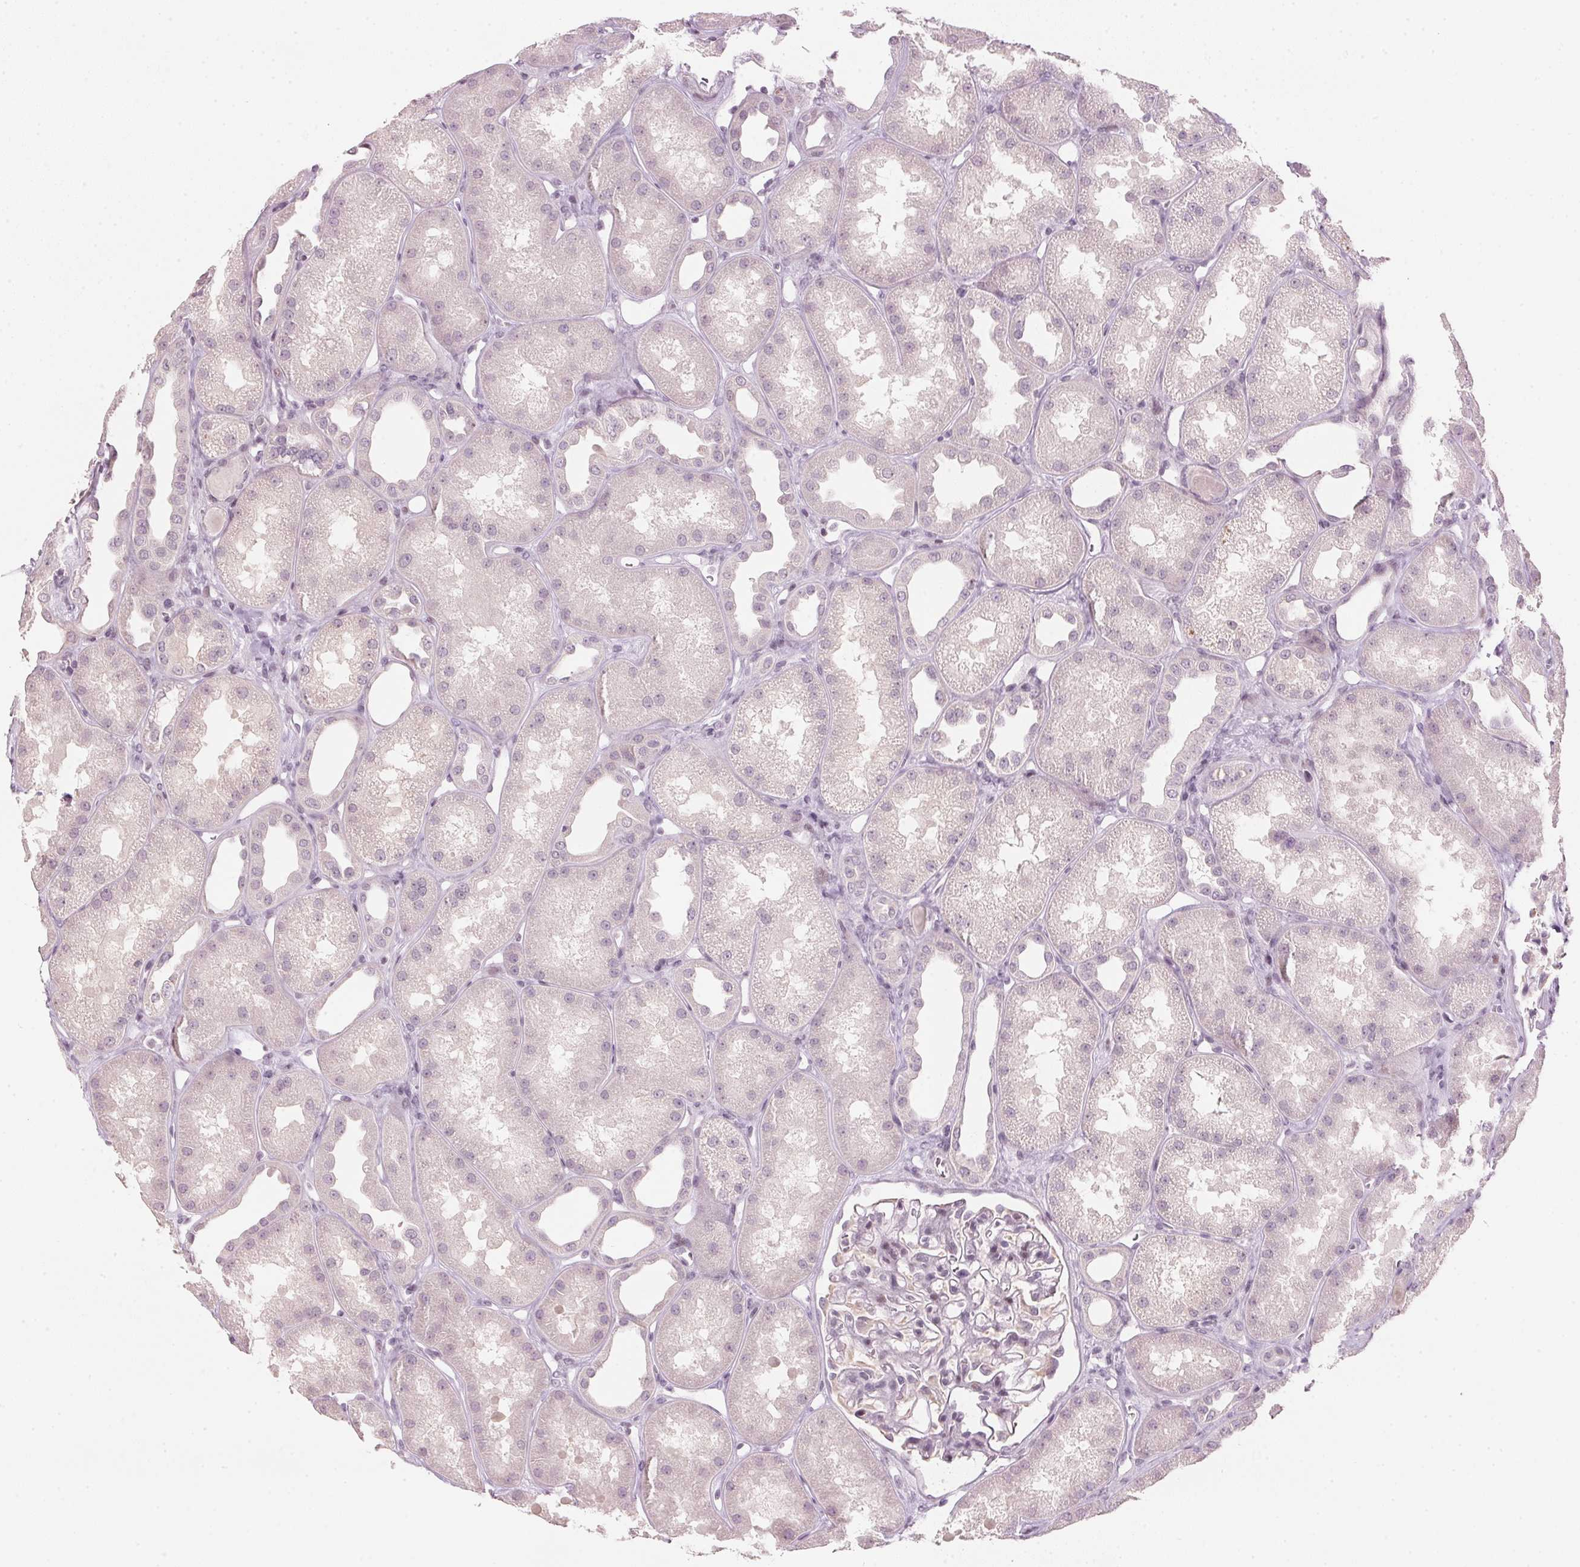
{"staining": {"intensity": "weak", "quantity": "<25%", "location": "cytoplasmic/membranous"}, "tissue": "kidney", "cell_type": "Cells in glomeruli", "image_type": "normal", "snomed": [{"axis": "morphology", "description": "Normal tissue, NOS"}, {"axis": "topography", "description": "Kidney"}], "caption": "A high-resolution micrograph shows IHC staining of unremarkable kidney, which shows no significant staining in cells in glomeruli. Nuclei are stained in blue.", "gene": "SFRP4", "patient": {"sex": "male", "age": 61}}